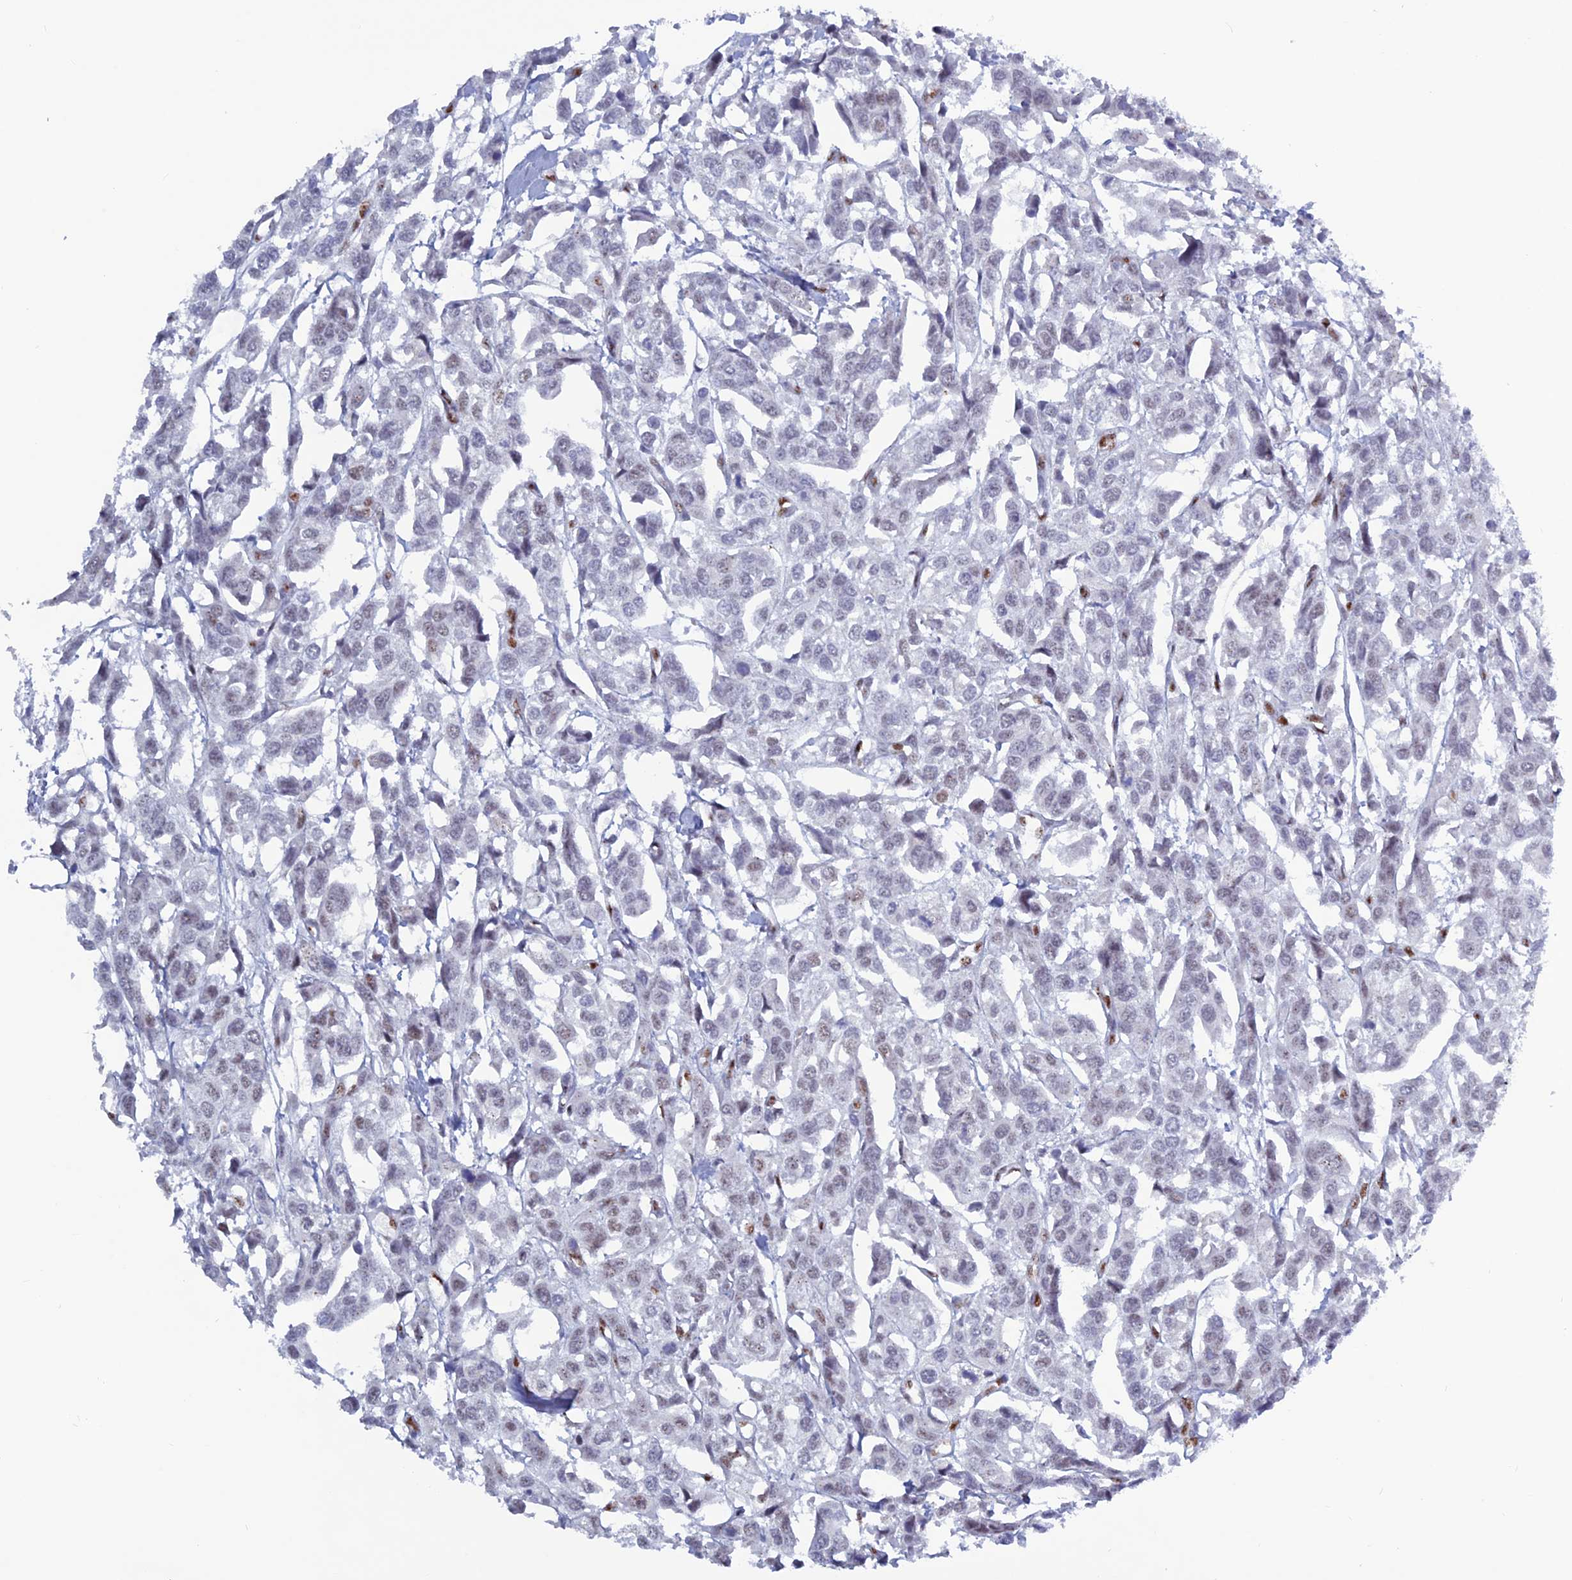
{"staining": {"intensity": "weak", "quantity": "<25%", "location": "nuclear"}, "tissue": "urothelial cancer", "cell_type": "Tumor cells", "image_type": "cancer", "snomed": [{"axis": "morphology", "description": "Urothelial carcinoma, High grade"}, {"axis": "topography", "description": "Urinary bladder"}], "caption": "Micrograph shows no significant protein expression in tumor cells of urothelial carcinoma (high-grade). (Brightfield microscopy of DAB IHC at high magnification).", "gene": "NOL4L", "patient": {"sex": "male", "age": 67}}